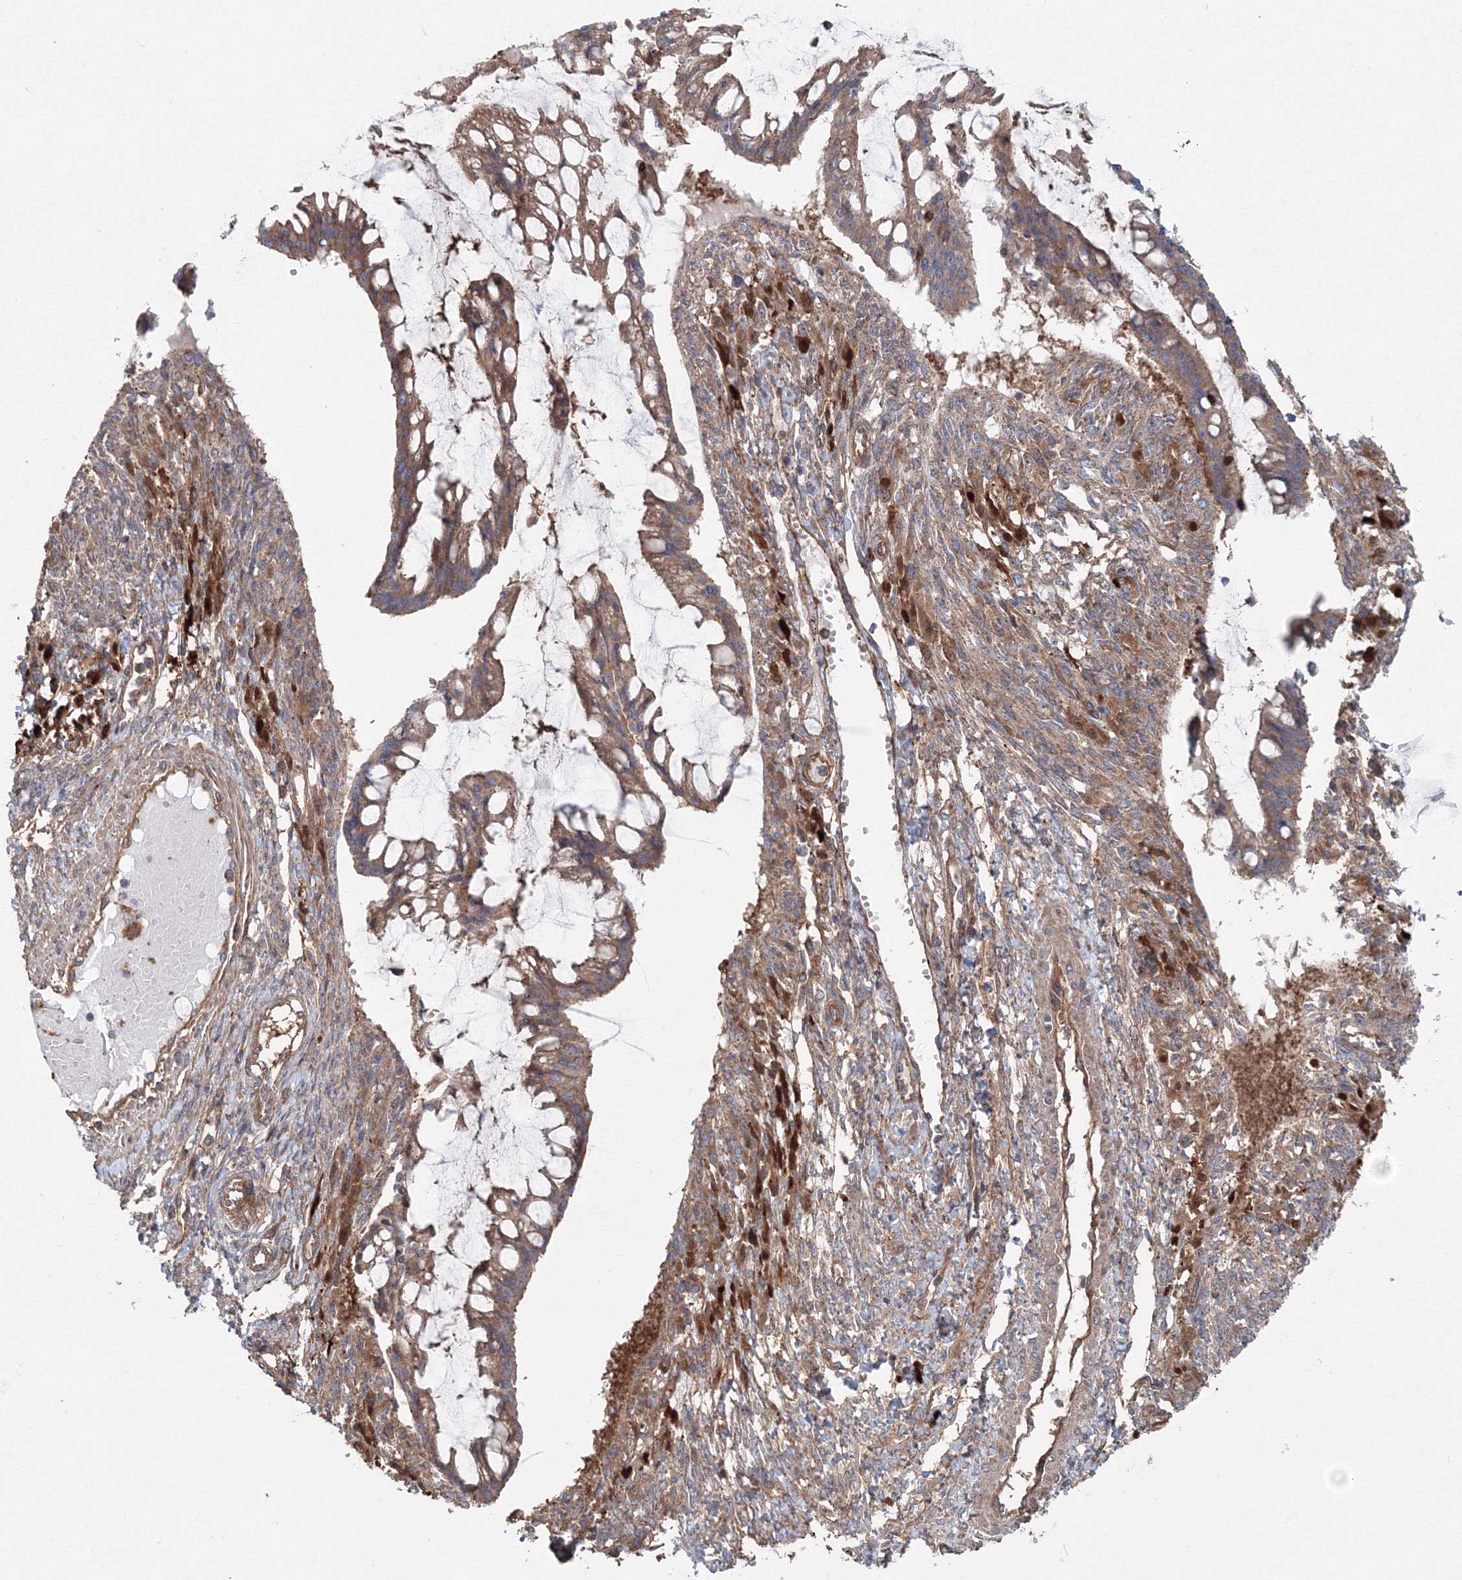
{"staining": {"intensity": "moderate", "quantity": ">75%", "location": "cytoplasmic/membranous"}, "tissue": "ovarian cancer", "cell_type": "Tumor cells", "image_type": "cancer", "snomed": [{"axis": "morphology", "description": "Cystadenocarcinoma, mucinous, NOS"}, {"axis": "topography", "description": "Ovary"}], "caption": "Human ovarian cancer (mucinous cystadenocarcinoma) stained with a protein marker exhibits moderate staining in tumor cells.", "gene": "EXOC1", "patient": {"sex": "female", "age": 73}}